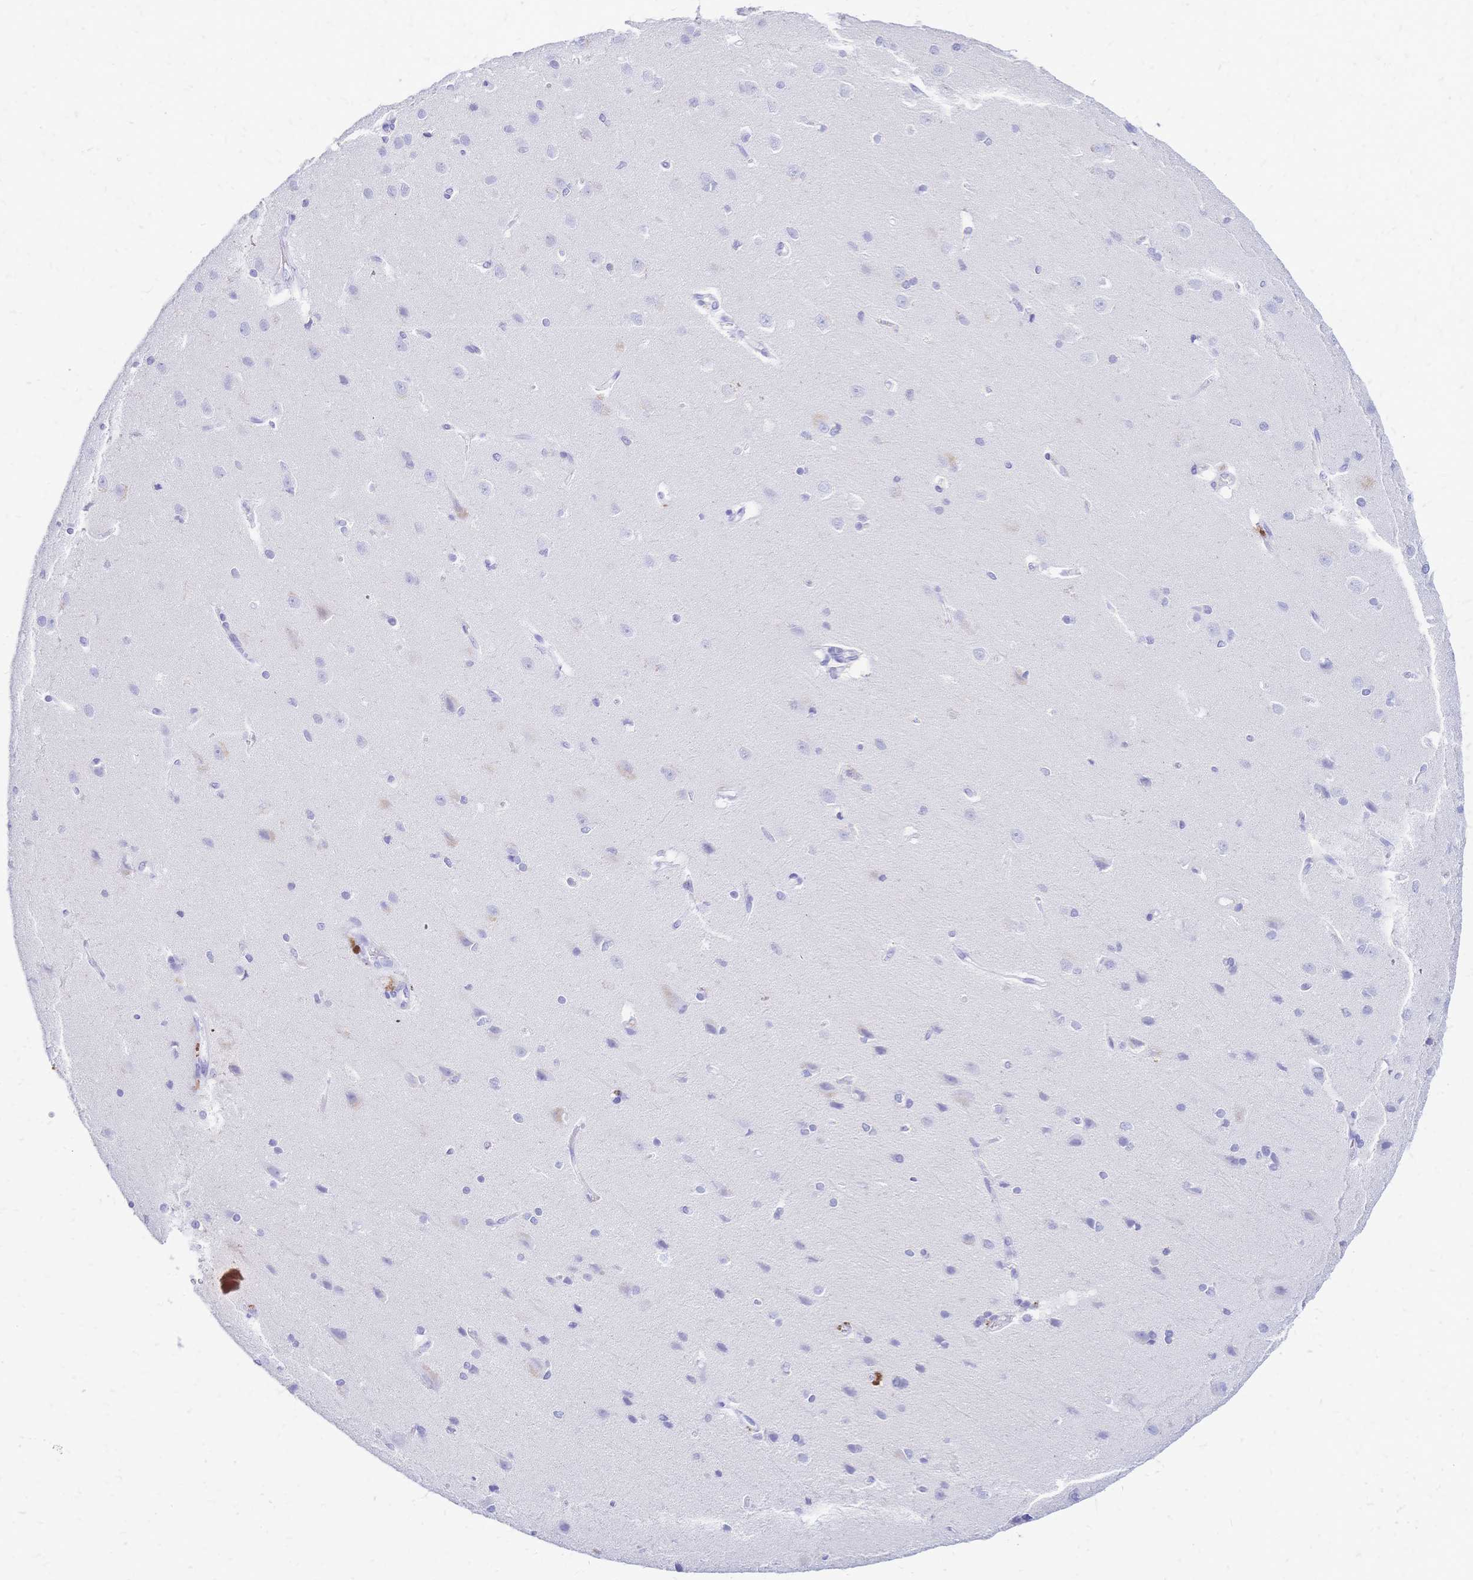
{"staining": {"intensity": "negative", "quantity": "none", "location": "none"}, "tissue": "cerebral cortex", "cell_type": "Endothelial cells", "image_type": "normal", "snomed": [{"axis": "morphology", "description": "Normal tissue, NOS"}, {"axis": "topography", "description": "Cerebral cortex"}], "caption": "Endothelial cells show no significant protein staining in unremarkable cerebral cortex. Brightfield microscopy of immunohistochemistry stained with DAB (brown) and hematoxylin (blue), captured at high magnification.", "gene": "FA2H", "patient": {"sex": "male", "age": 37}}